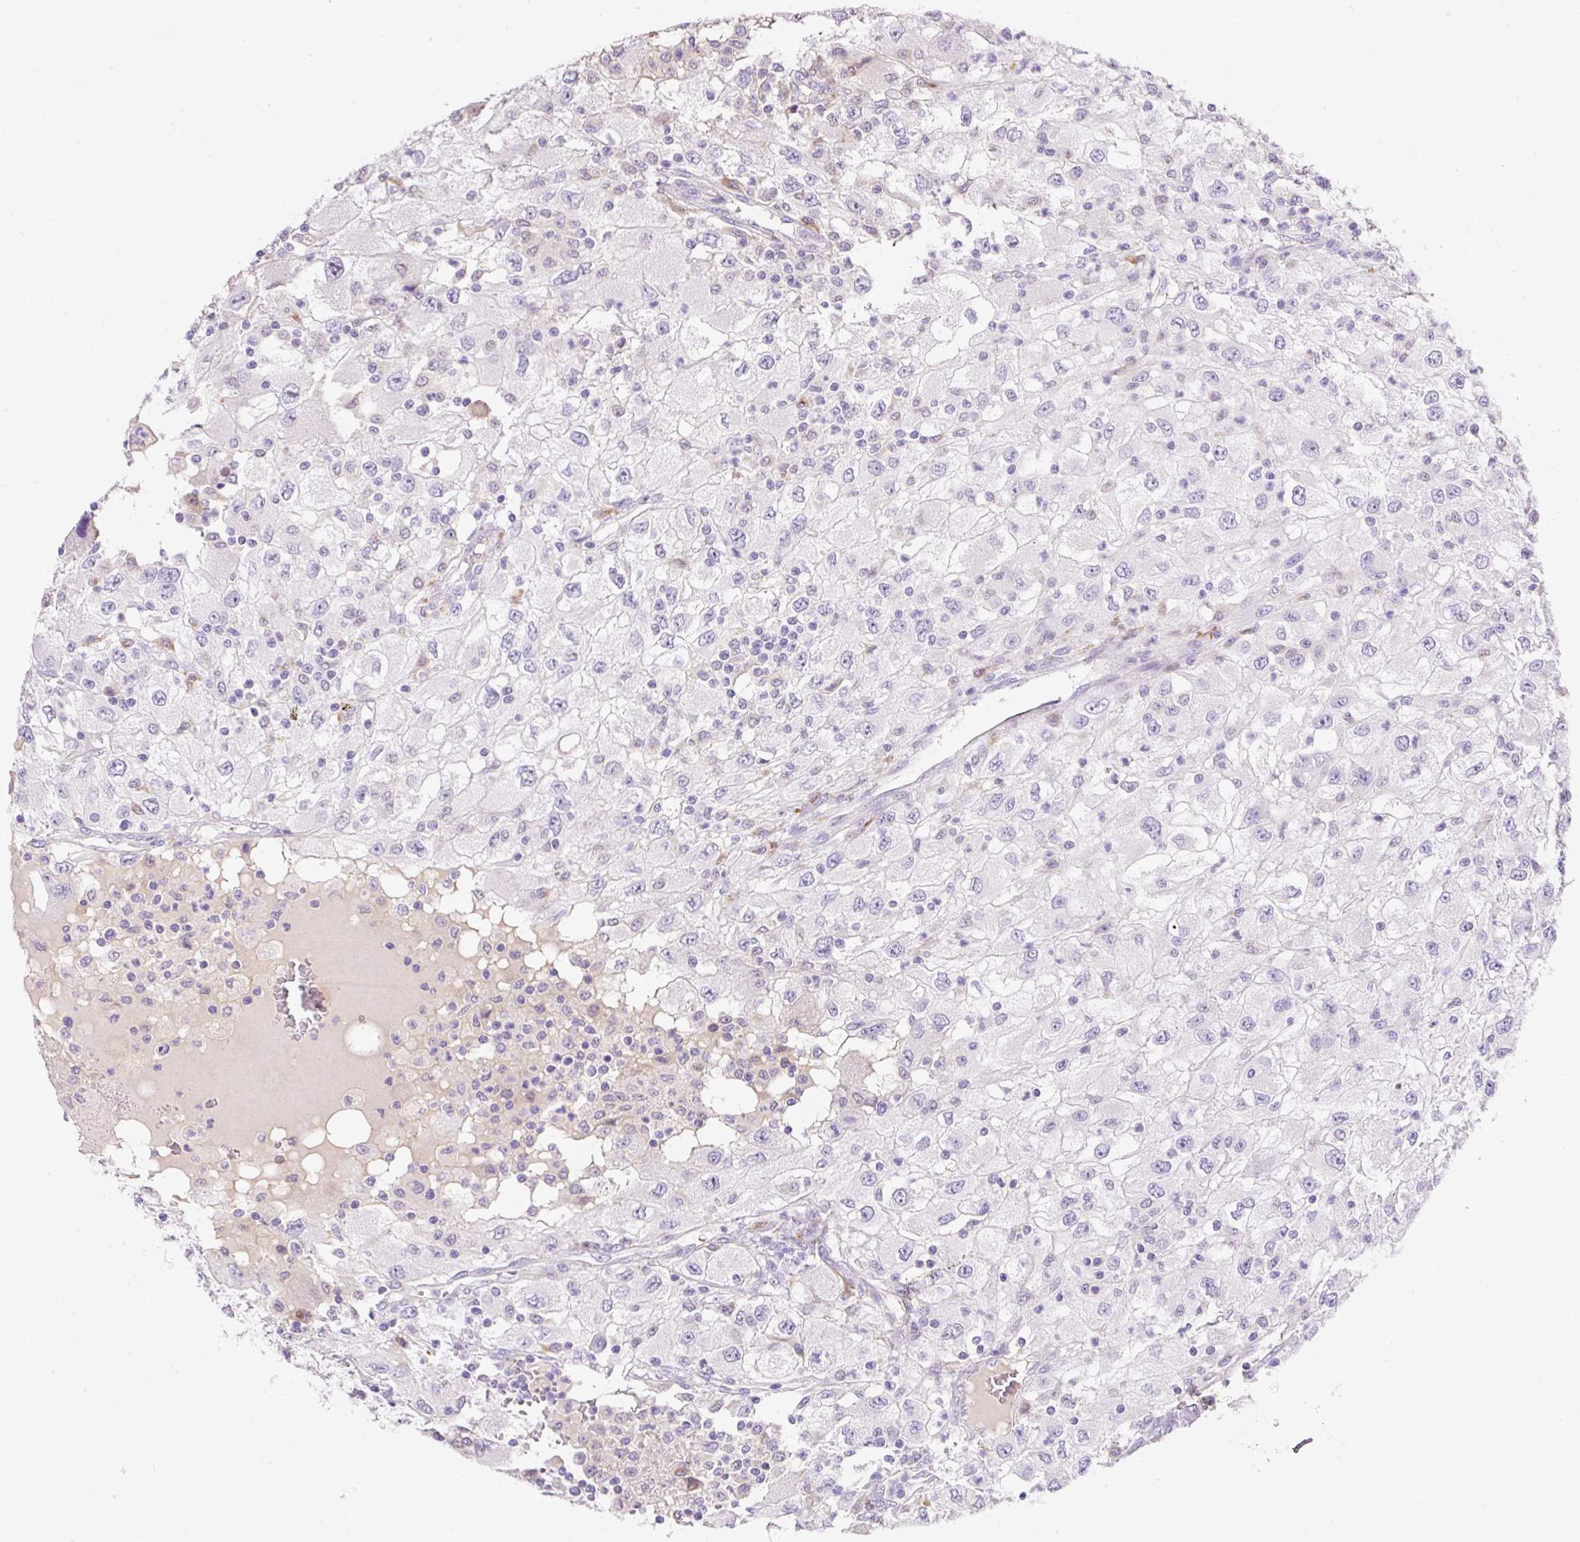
{"staining": {"intensity": "negative", "quantity": "none", "location": "none"}, "tissue": "renal cancer", "cell_type": "Tumor cells", "image_type": "cancer", "snomed": [{"axis": "morphology", "description": "Adenocarcinoma, NOS"}, {"axis": "topography", "description": "Kidney"}], "caption": "Adenocarcinoma (renal) stained for a protein using immunohistochemistry exhibits no staining tumor cells.", "gene": "TMEM150C", "patient": {"sex": "female", "age": 67}}